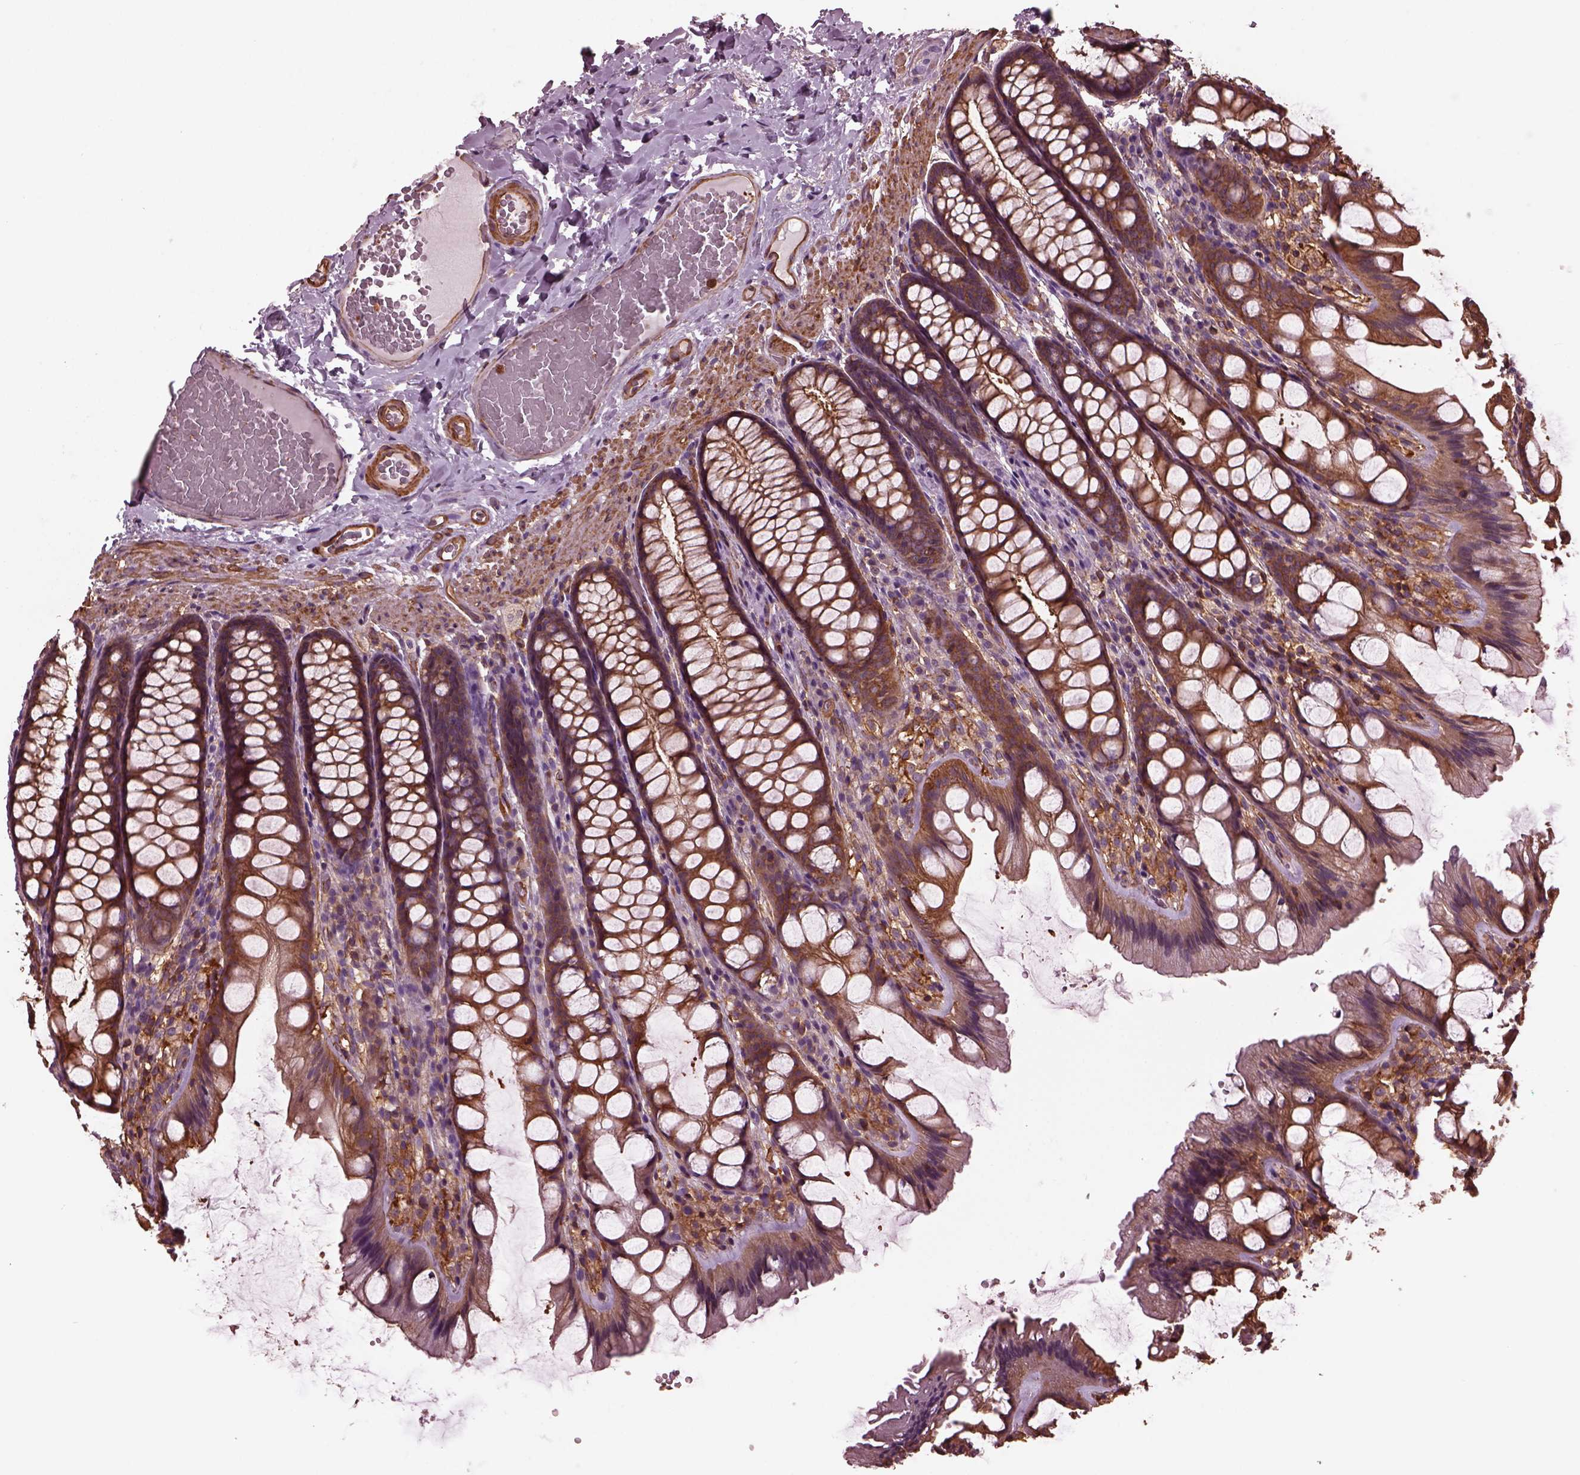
{"staining": {"intensity": "moderate", "quantity": ">75%", "location": "cytoplasmic/membranous"}, "tissue": "colon", "cell_type": "Endothelial cells", "image_type": "normal", "snomed": [{"axis": "morphology", "description": "Normal tissue, NOS"}, {"axis": "topography", "description": "Colon"}], "caption": "Brown immunohistochemical staining in unremarkable colon displays moderate cytoplasmic/membranous staining in approximately >75% of endothelial cells.", "gene": "MYL1", "patient": {"sex": "male", "age": 47}}